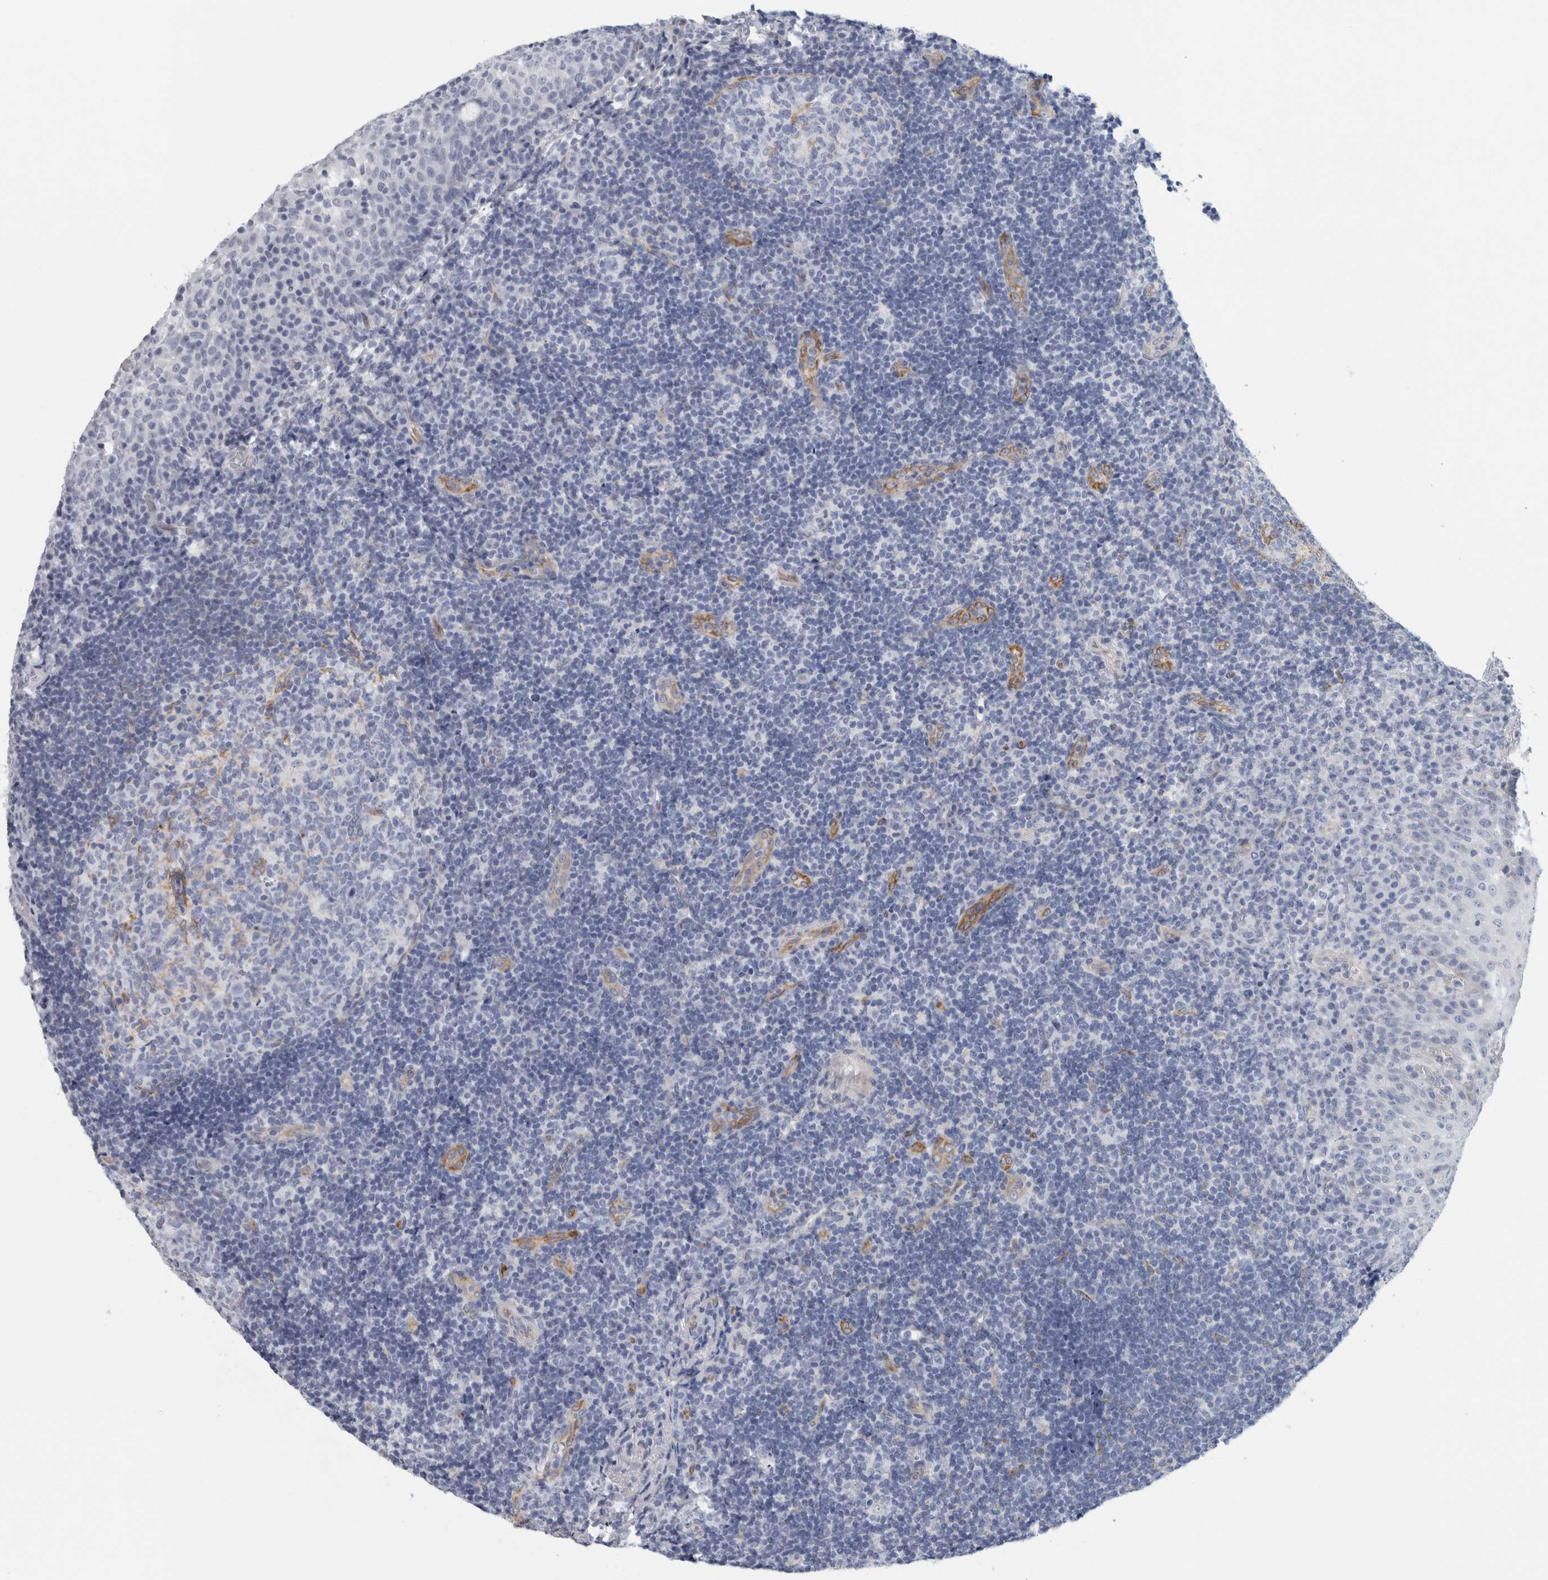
{"staining": {"intensity": "negative", "quantity": "none", "location": "none"}, "tissue": "tonsil", "cell_type": "Germinal center cells", "image_type": "normal", "snomed": [{"axis": "morphology", "description": "Normal tissue, NOS"}, {"axis": "topography", "description": "Tonsil"}], "caption": "This is a histopathology image of immunohistochemistry (IHC) staining of normal tonsil, which shows no positivity in germinal center cells. (Brightfield microscopy of DAB immunohistochemistry (IHC) at high magnification).", "gene": "B3GNT3", "patient": {"sex": "female", "age": 40}}